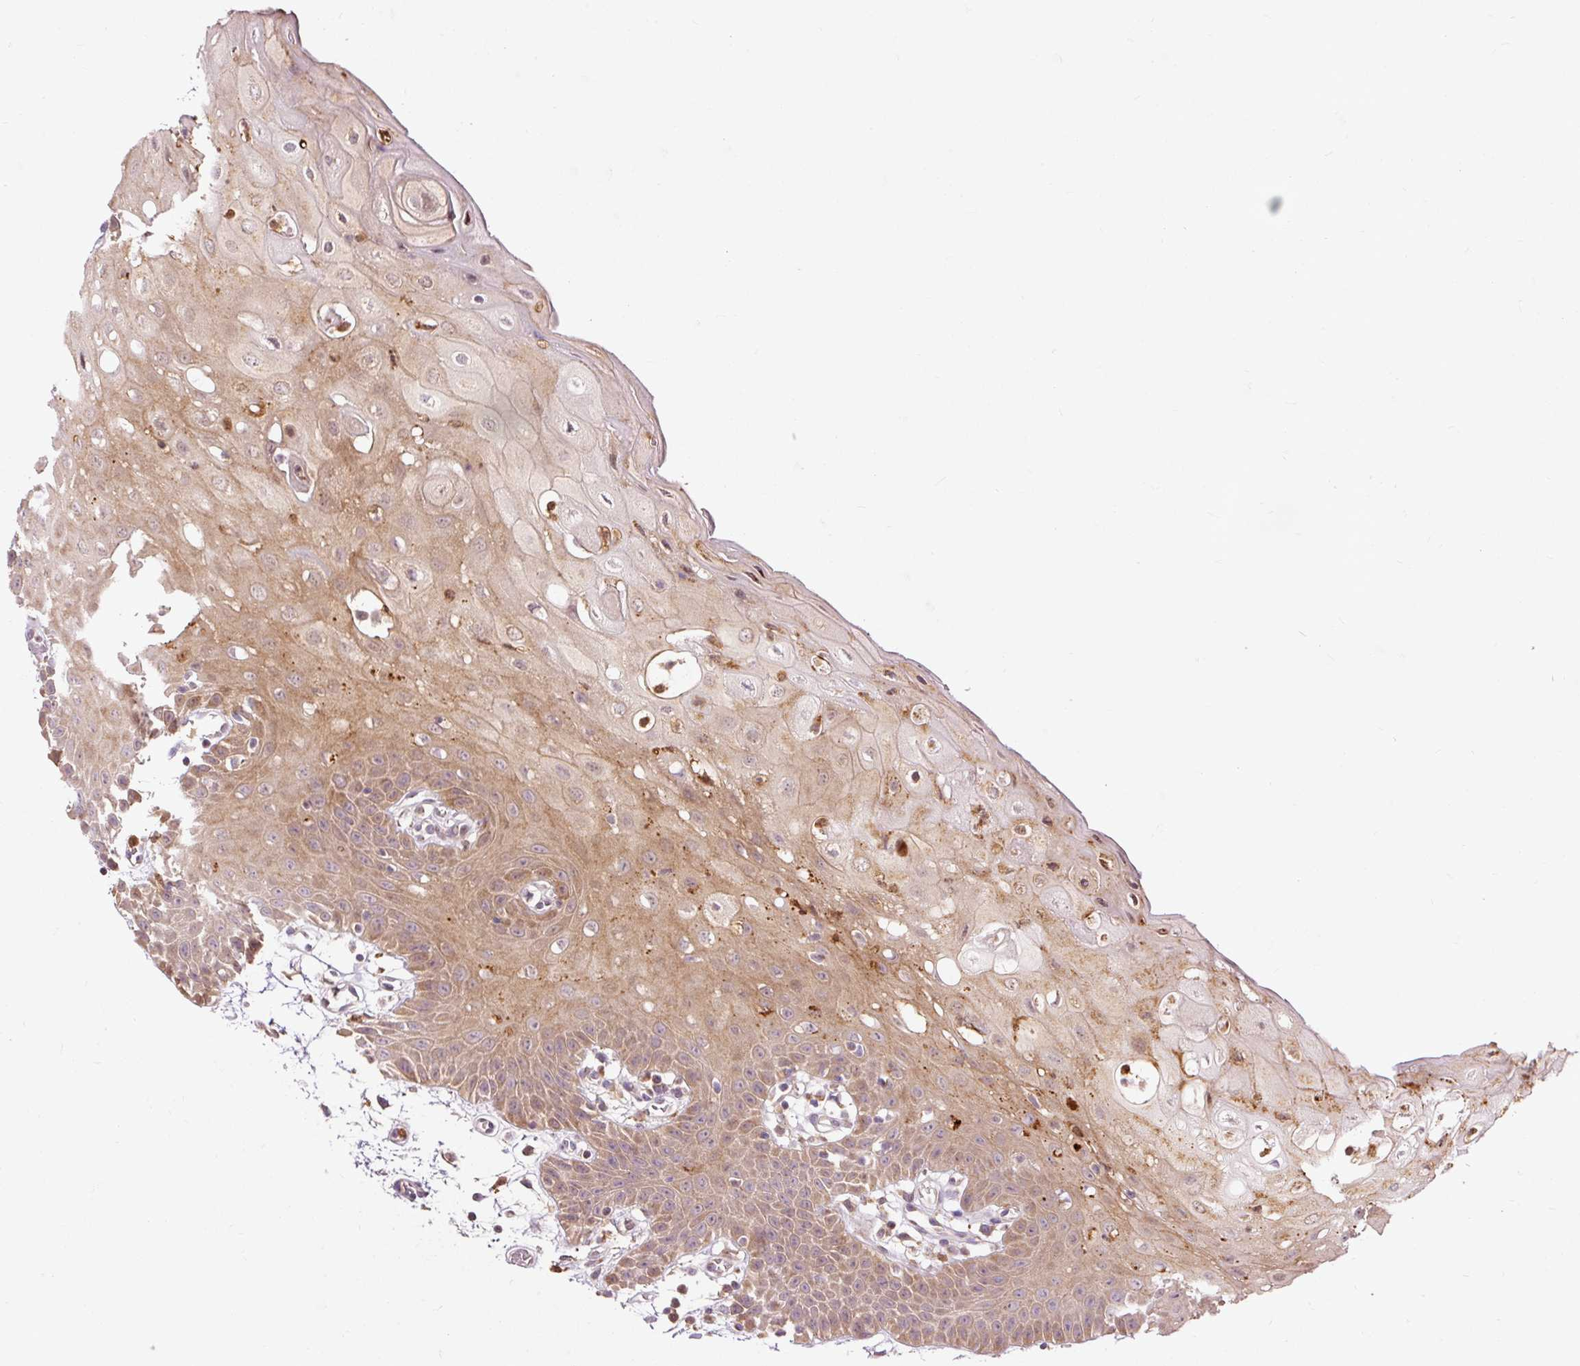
{"staining": {"intensity": "moderate", "quantity": ">75%", "location": "cytoplasmic/membranous"}, "tissue": "oral mucosa", "cell_type": "Squamous epithelial cells", "image_type": "normal", "snomed": [{"axis": "morphology", "description": "Normal tissue, NOS"}, {"axis": "topography", "description": "Oral tissue"}, {"axis": "topography", "description": "Tounge, NOS"}], "caption": "This is an image of immunohistochemistry staining of normal oral mucosa, which shows moderate positivity in the cytoplasmic/membranous of squamous epithelial cells.", "gene": "PRDX5", "patient": {"sex": "female", "age": 59}}